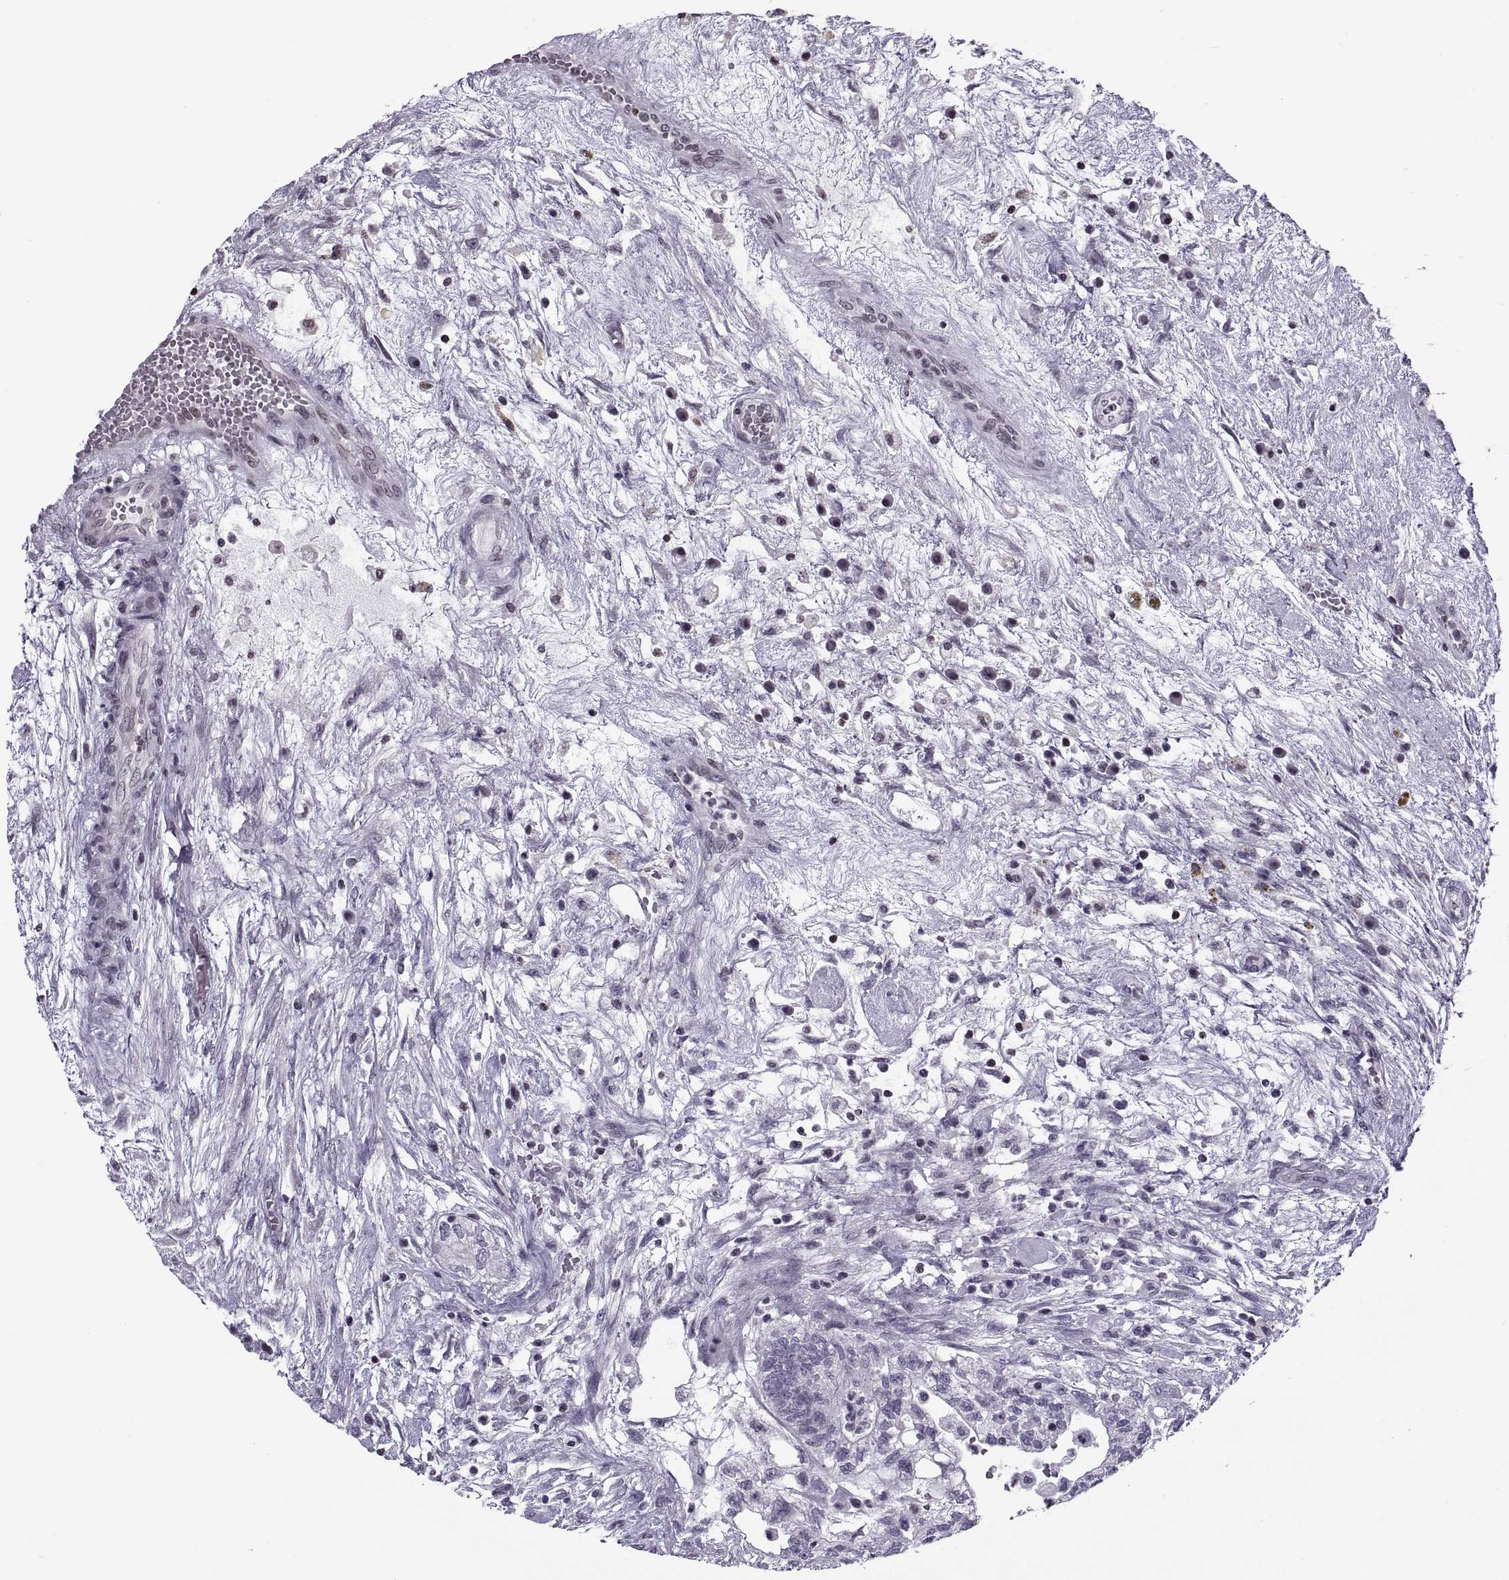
{"staining": {"intensity": "negative", "quantity": "none", "location": "none"}, "tissue": "testis cancer", "cell_type": "Tumor cells", "image_type": "cancer", "snomed": [{"axis": "morphology", "description": "Normal tissue, NOS"}, {"axis": "morphology", "description": "Carcinoma, Embryonal, NOS"}, {"axis": "topography", "description": "Testis"}], "caption": "An immunohistochemistry micrograph of embryonal carcinoma (testis) is shown. There is no staining in tumor cells of embryonal carcinoma (testis).", "gene": "H1-8", "patient": {"sex": "male", "age": 32}}